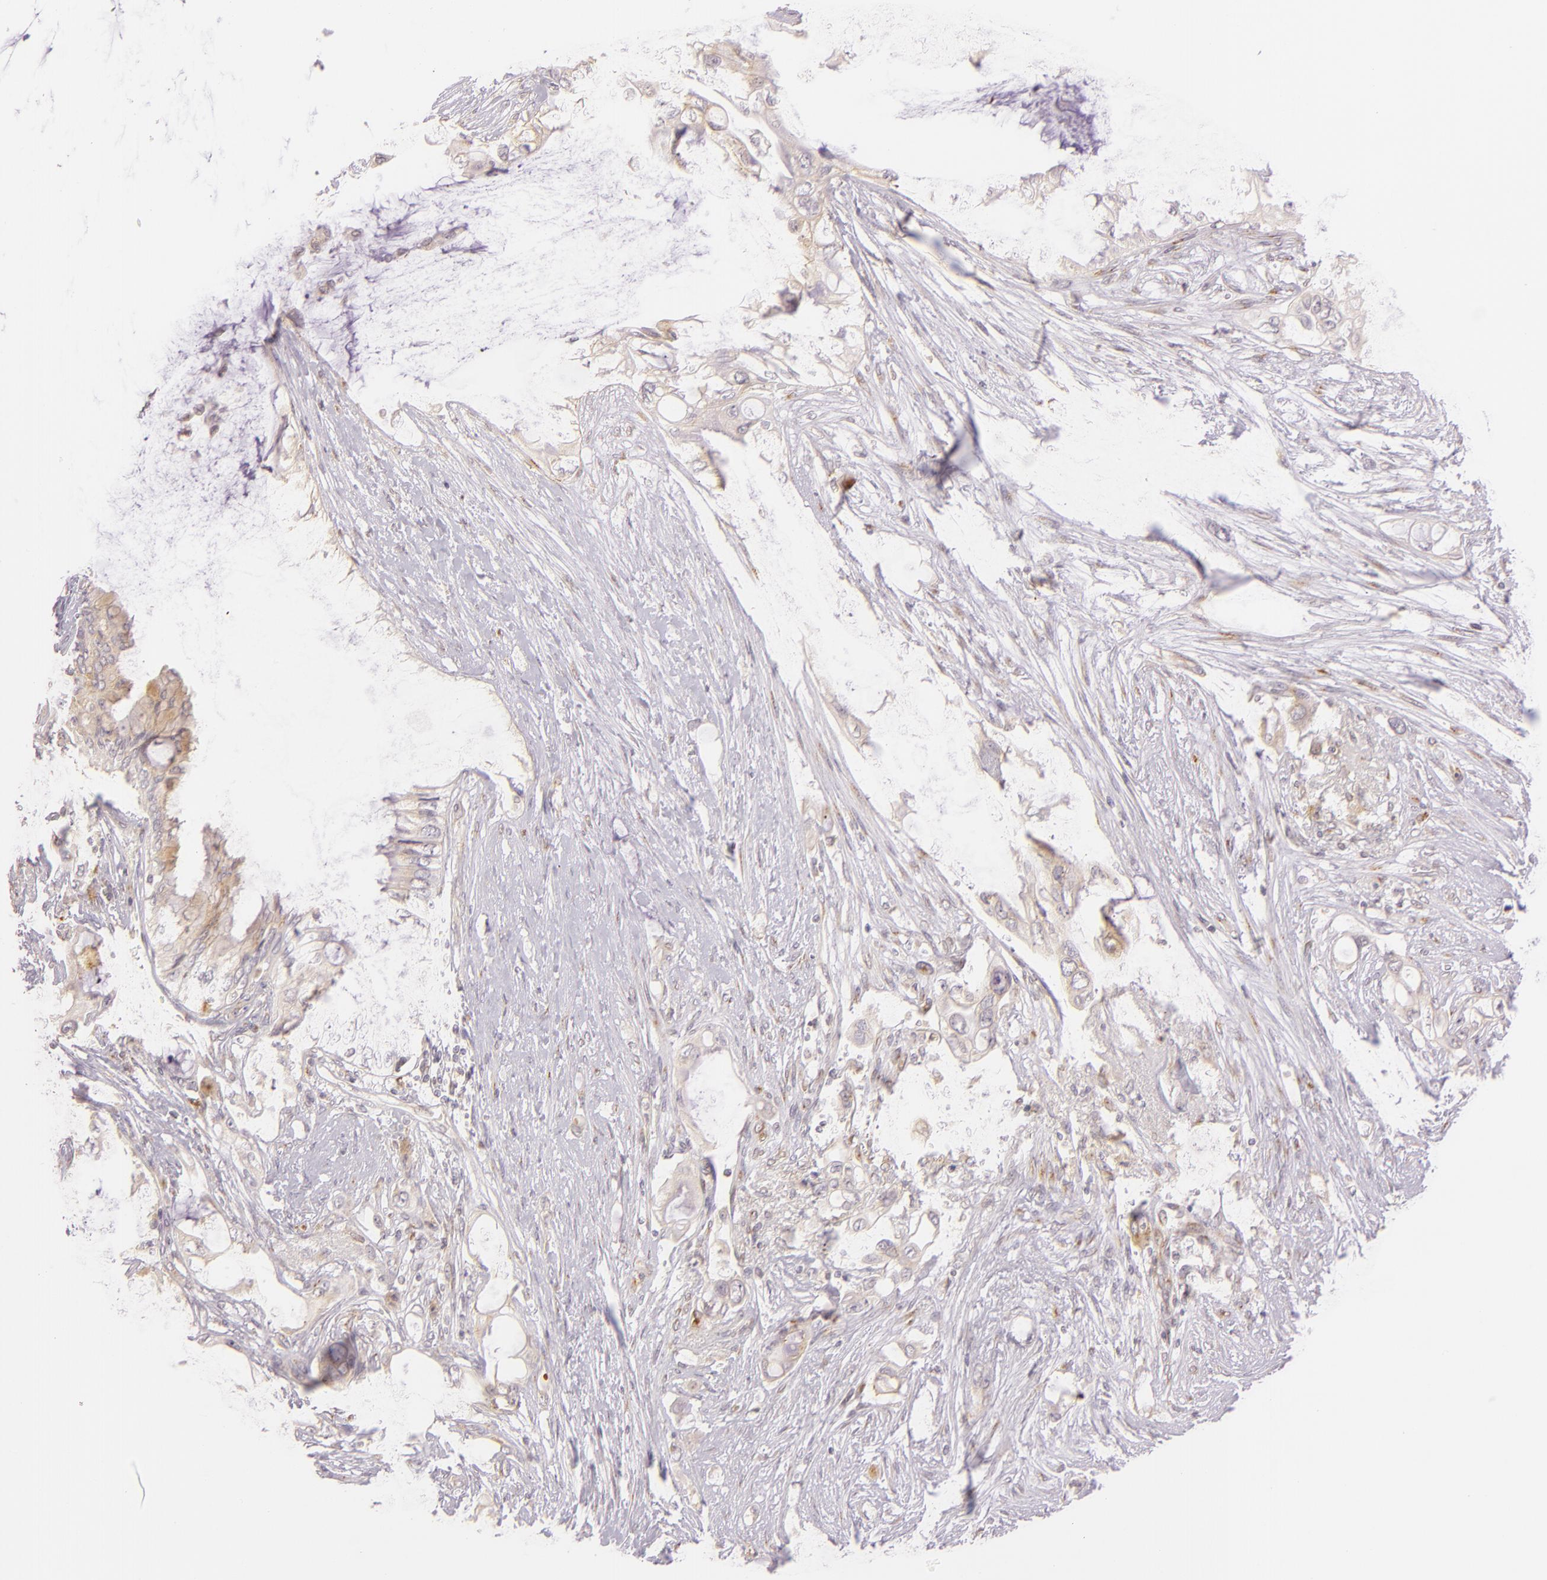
{"staining": {"intensity": "weak", "quantity": ">75%", "location": "cytoplasmic/membranous"}, "tissue": "pancreatic cancer", "cell_type": "Tumor cells", "image_type": "cancer", "snomed": [{"axis": "morphology", "description": "Adenocarcinoma, NOS"}, {"axis": "topography", "description": "Pancreas"}], "caption": "Weak cytoplasmic/membranous protein staining is present in approximately >75% of tumor cells in adenocarcinoma (pancreatic). (Stains: DAB in brown, nuclei in blue, Microscopy: brightfield microscopy at high magnification).", "gene": "LGMN", "patient": {"sex": "female", "age": 70}}